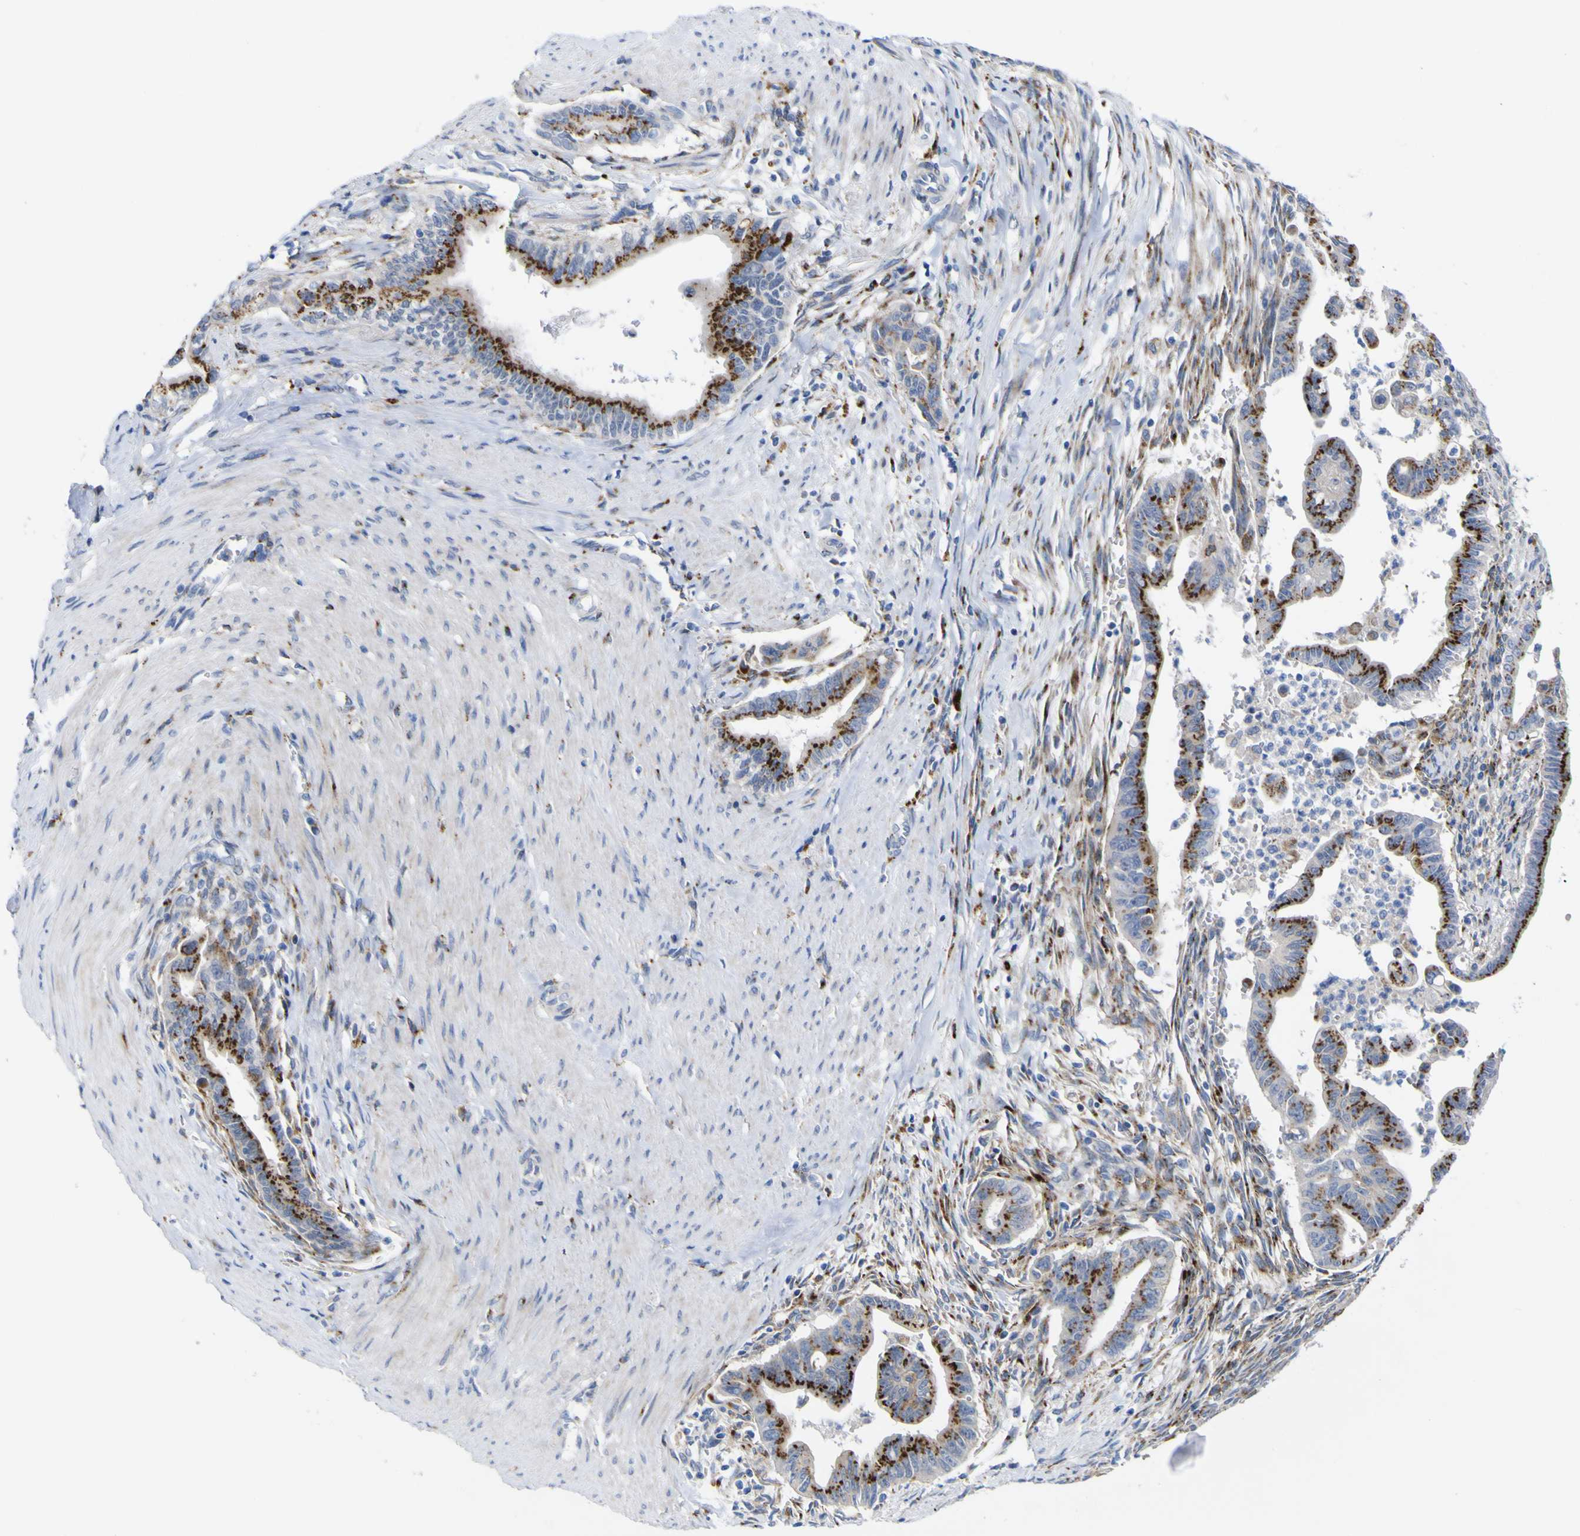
{"staining": {"intensity": "strong", "quantity": ">75%", "location": "cytoplasmic/membranous"}, "tissue": "pancreatic cancer", "cell_type": "Tumor cells", "image_type": "cancer", "snomed": [{"axis": "morphology", "description": "Adenocarcinoma, NOS"}, {"axis": "topography", "description": "Pancreas"}], "caption": "This is a photomicrograph of immunohistochemistry (IHC) staining of pancreatic adenocarcinoma, which shows strong expression in the cytoplasmic/membranous of tumor cells.", "gene": "PTPRF", "patient": {"sex": "male", "age": 70}}